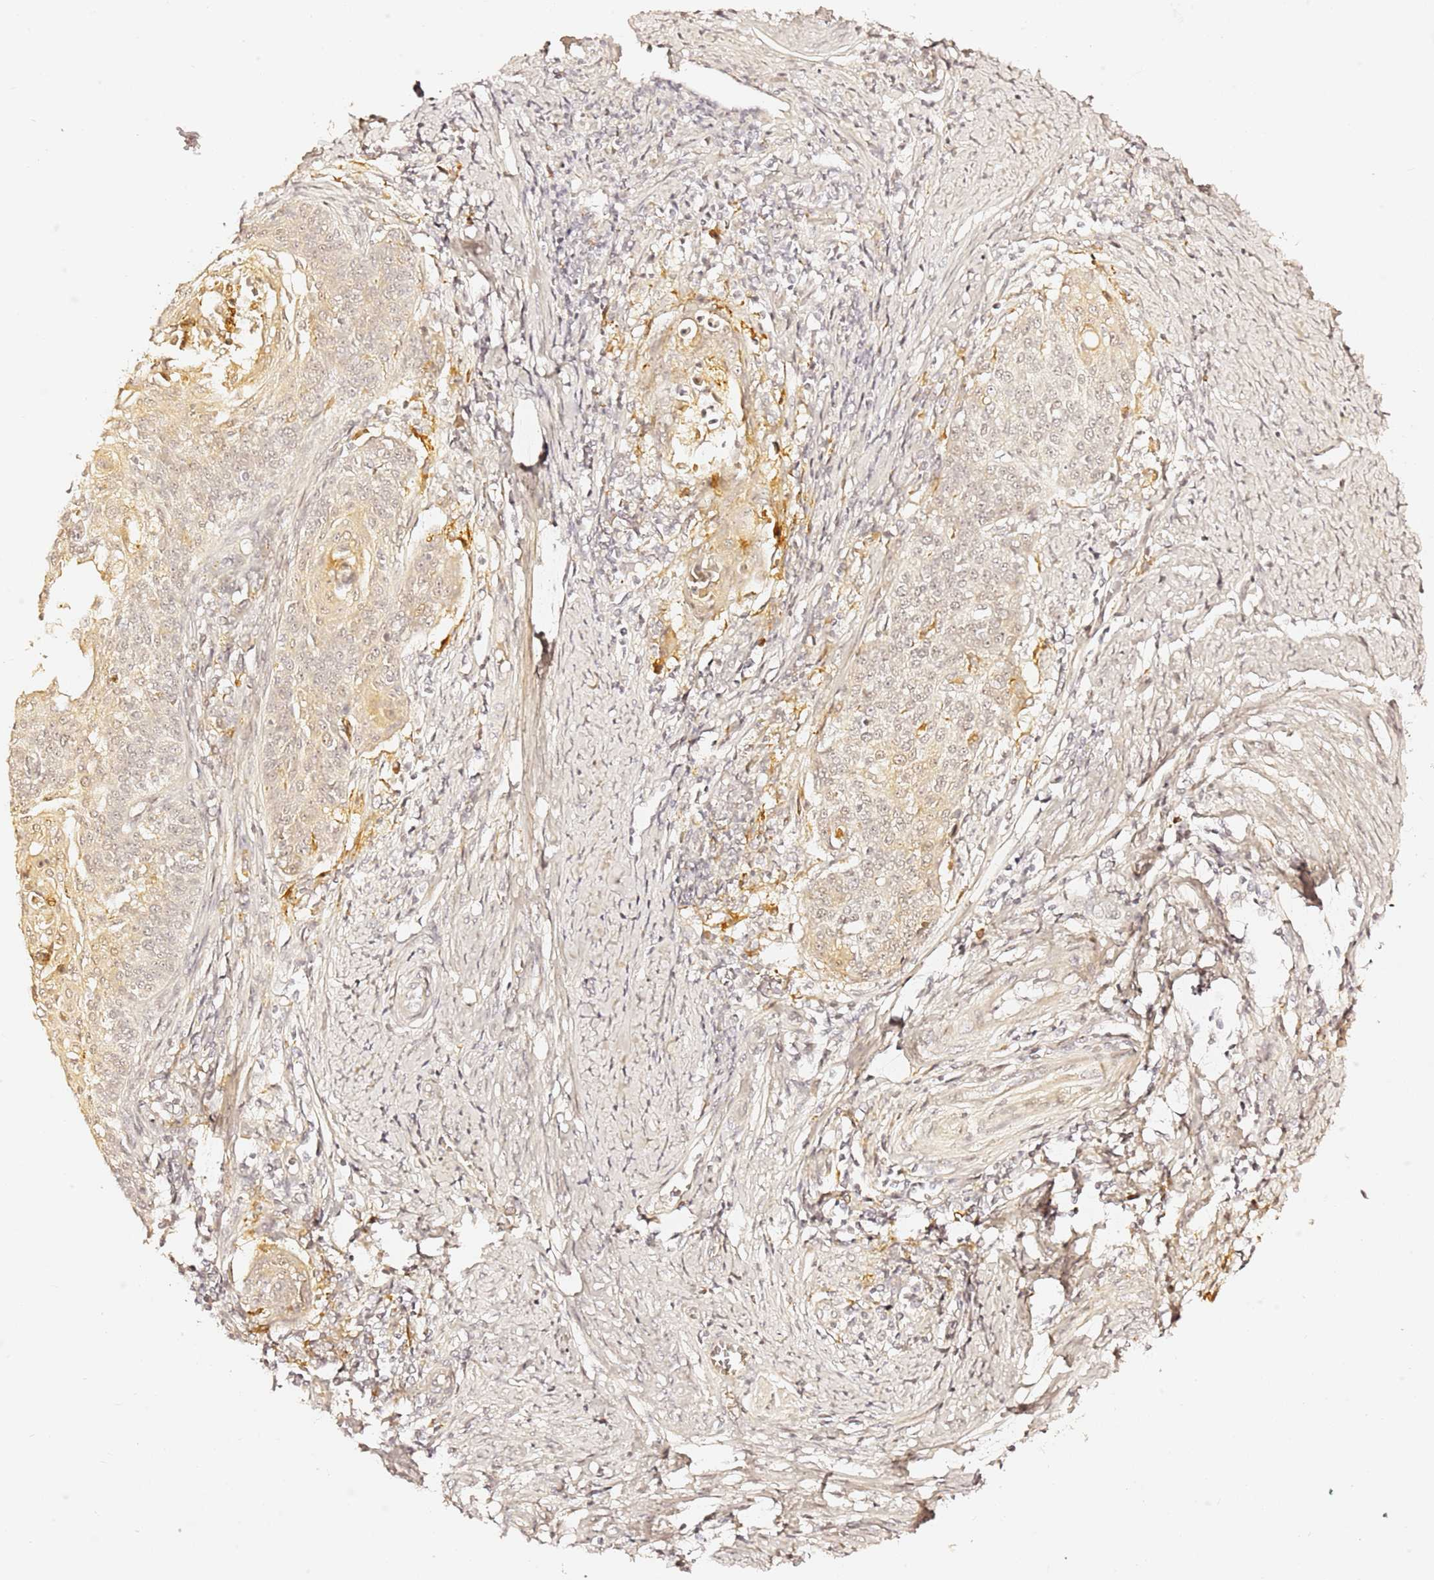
{"staining": {"intensity": "weak", "quantity": "25%-75%", "location": "cytoplasmic/membranous"}, "tissue": "cervical cancer", "cell_type": "Tumor cells", "image_type": "cancer", "snomed": [{"axis": "morphology", "description": "Squamous cell carcinoma, NOS"}, {"axis": "topography", "description": "Cervix"}], "caption": "High-magnification brightfield microscopy of cervical cancer stained with DAB (3,3'-diaminobenzidine) (brown) and counterstained with hematoxylin (blue). tumor cells exhibit weak cytoplasmic/membranous expression is identified in about25%-75% of cells.", "gene": "IL4I1", "patient": {"sex": "female", "age": 39}}